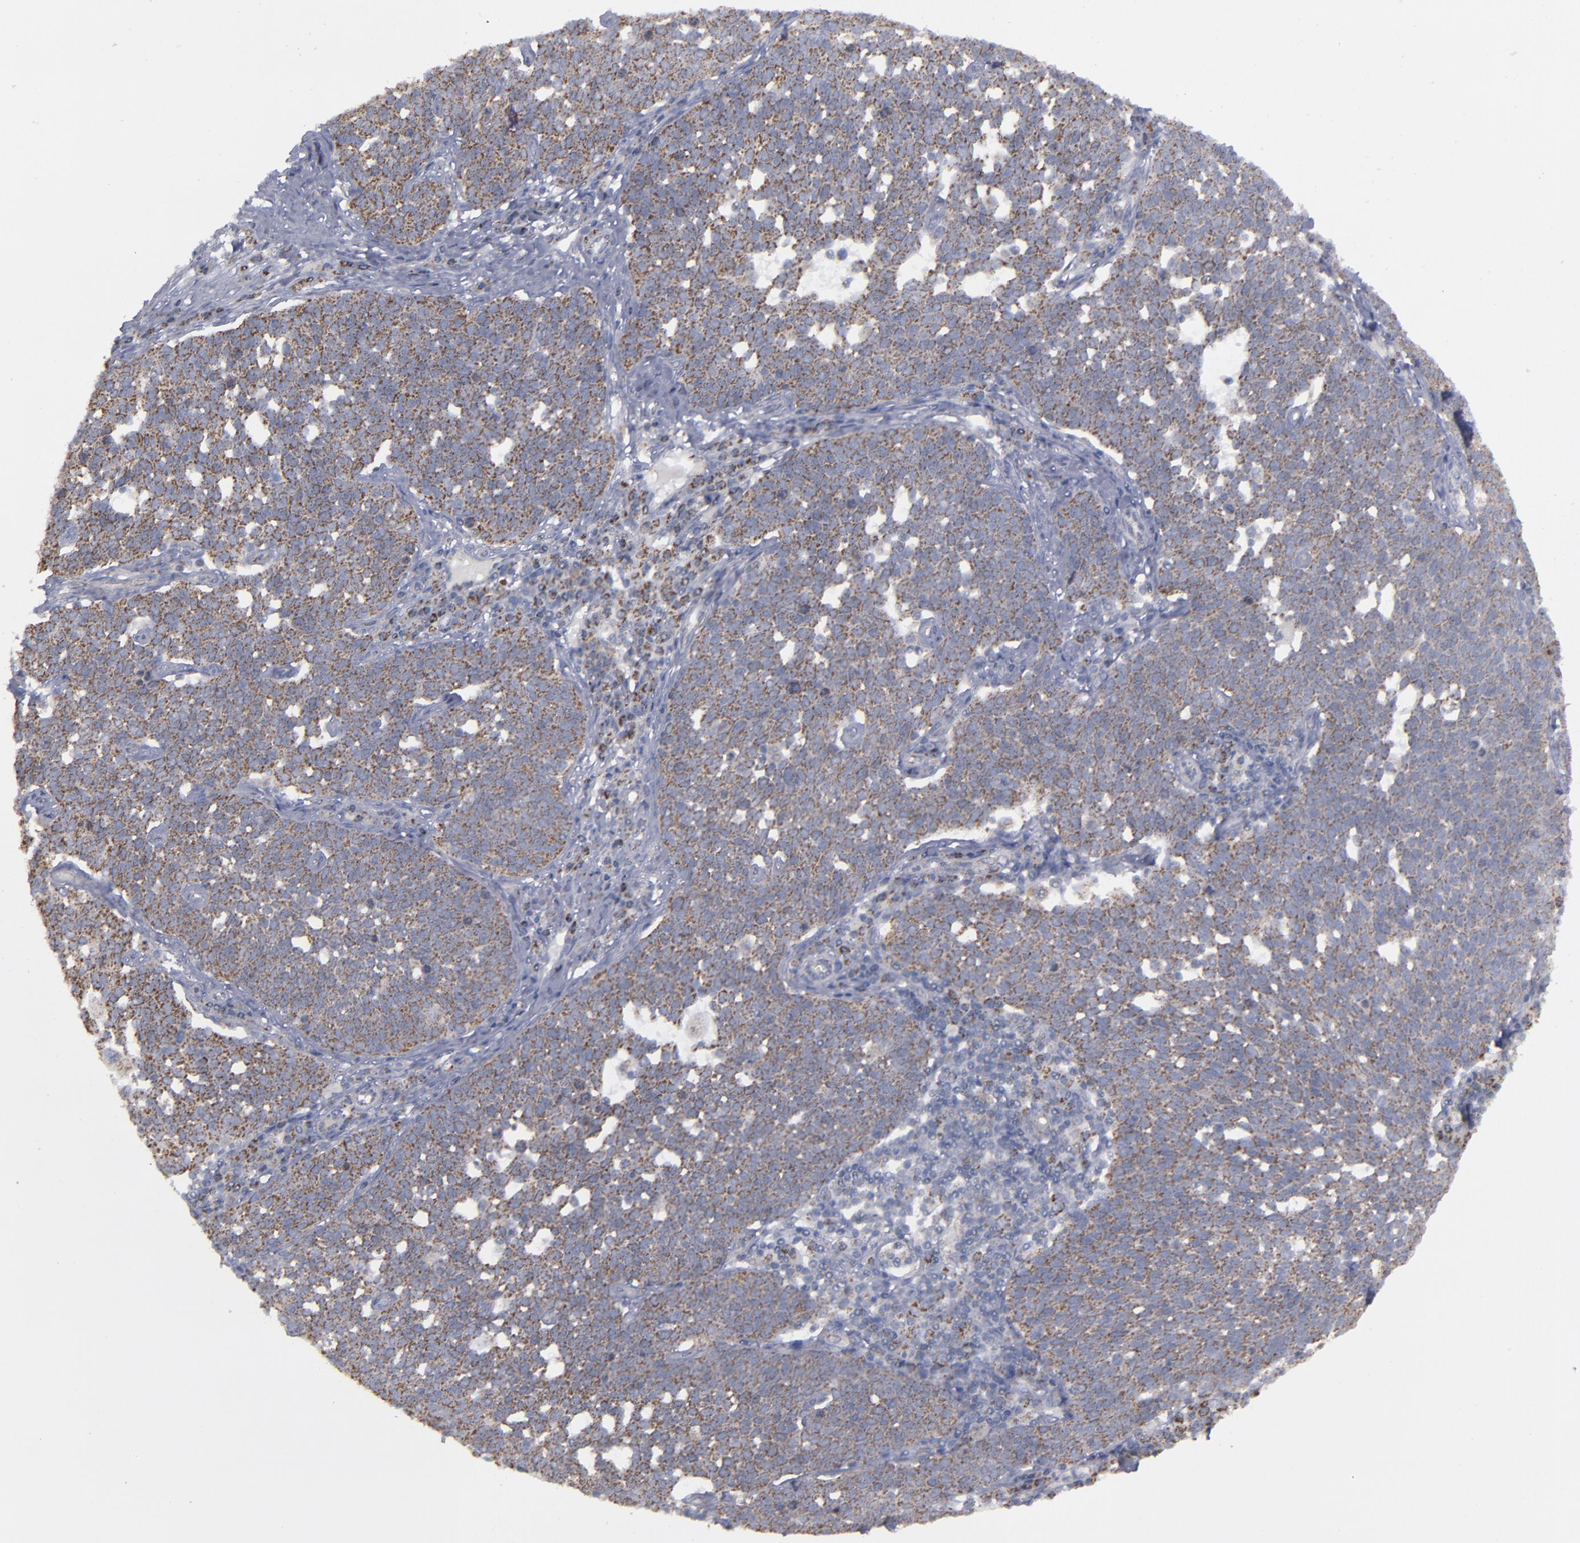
{"staining": {"intensity": "strong", "quantity": ">75%", "location": "cytoplasmic/membranous"}, "tissue": "cervical cancer", "cell_type": "Tumor cells", "image_type": "cancer", "snomed": [{"axis": "morphology", "description": "Squamous cell carcinoma, NOS"}, {"axis": "topography", "description": "Cervix"}], "caption": "Cervical squamous cell carcinoma stained with immunohistochemistry (IHC) exhibits strong cytoplasmic/membranous staining in approximately >75% of tumor cells.", "gene": "MYOM2", "patient": {"sex": "female", "age": 34}}